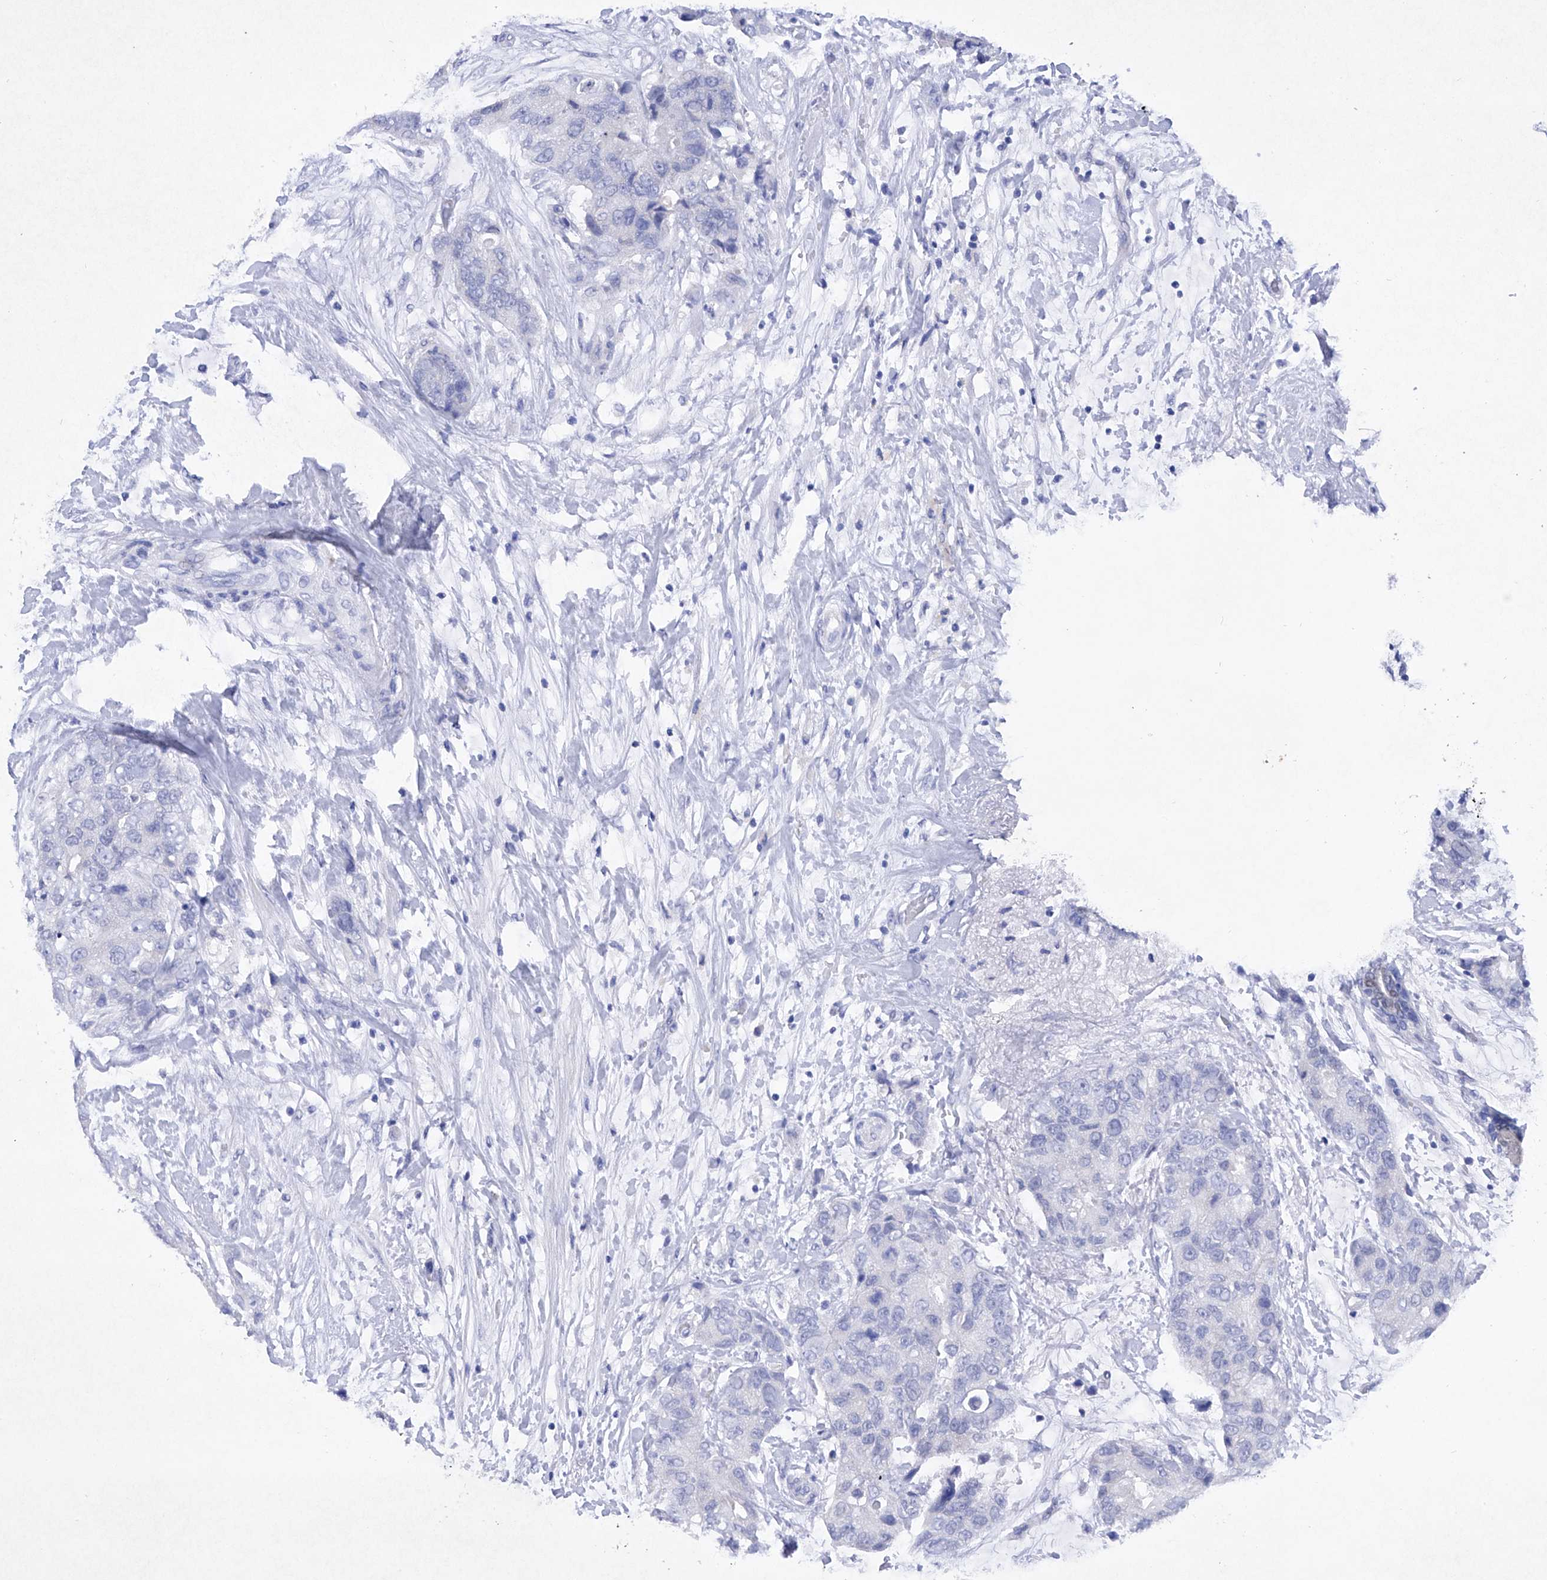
{"staining": {"intensity": "negative", "quantity": "none", "location": "none"}, "tissue": "breast cancer", "cell_type": "Tumor cells", "image_type": "cancer", "snomed": [{"axis": "morphology", "description": "Duct carcinoma"}, {"axis": "topography", "description": "Breast"}], "caption": "Immunohistochemical staining of human breast invasive ductal carcinoma shows no significant expression in tumor cells.", "gene": "BARX2", "patient": {"sex": "female", "age": 62}}